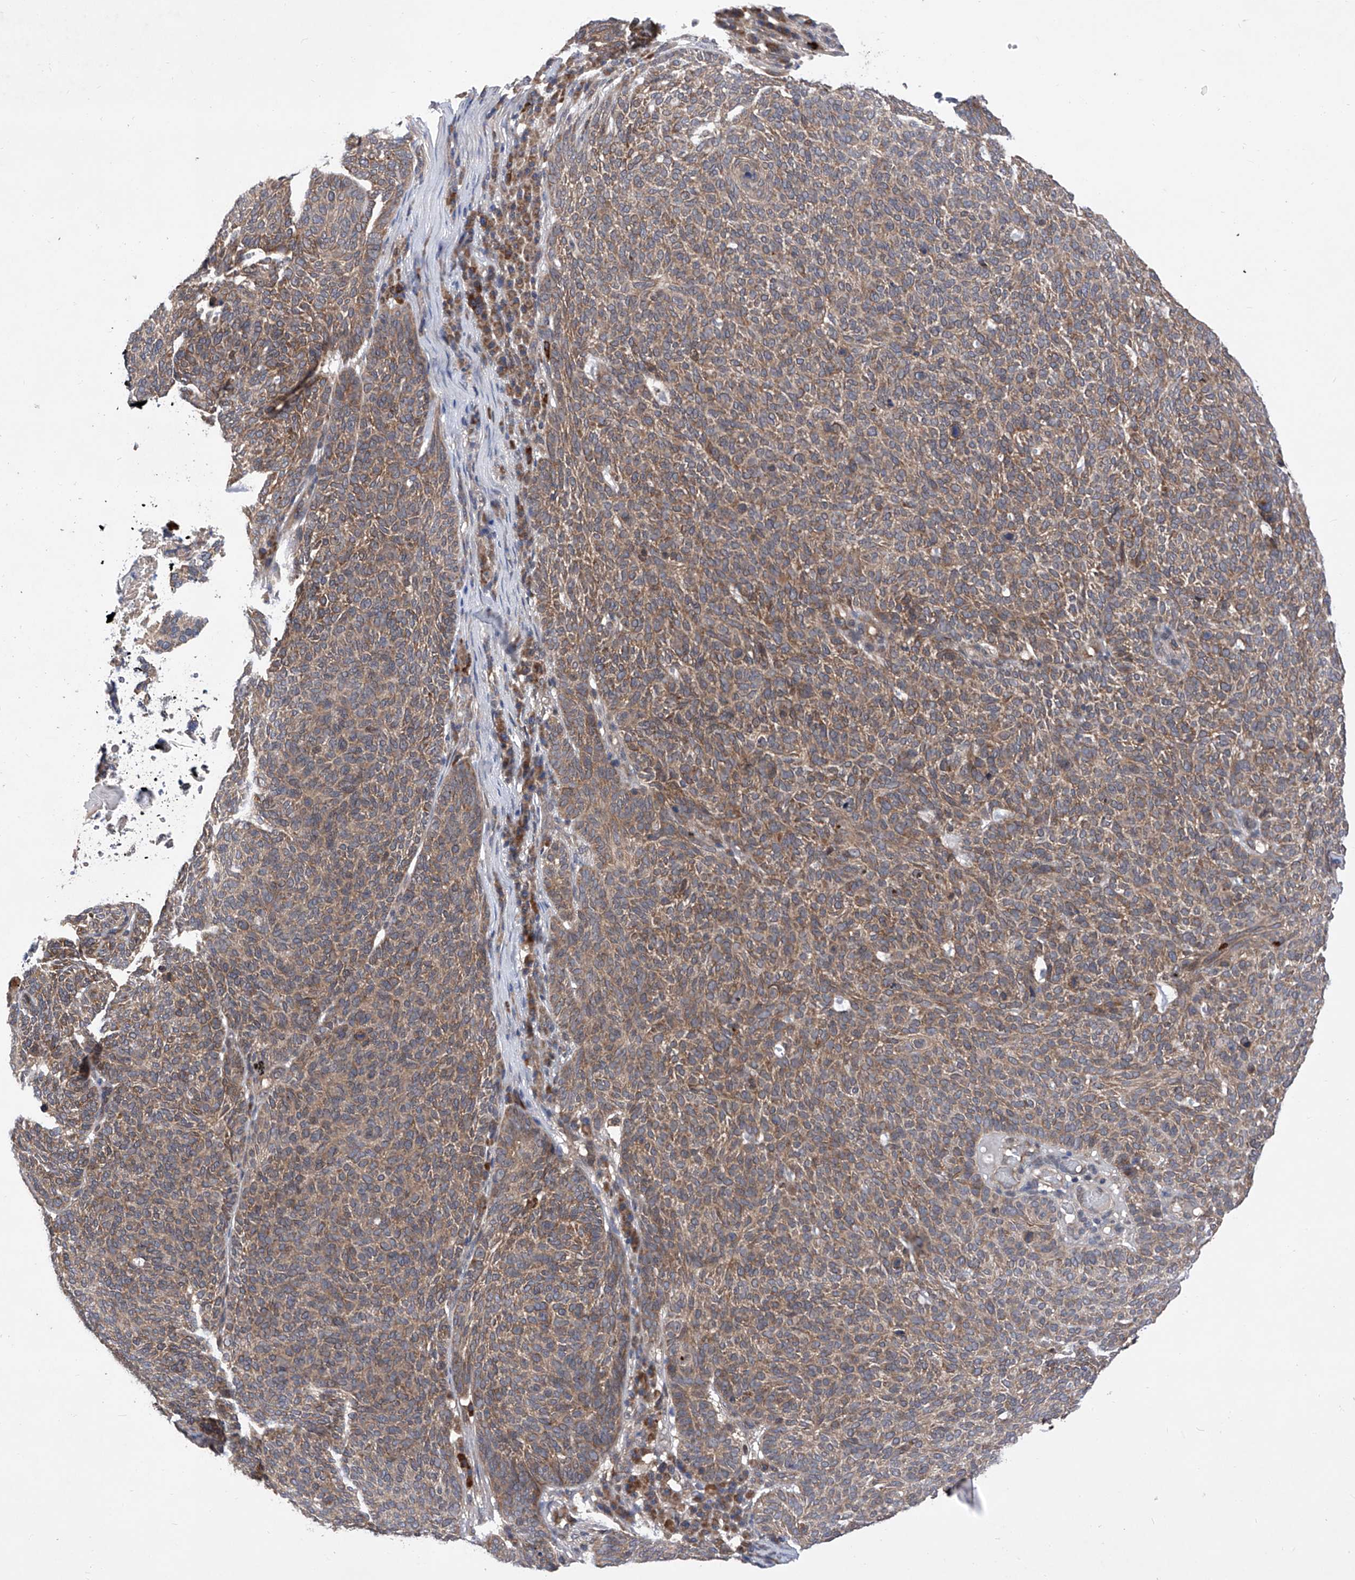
{"staining": {"intensity": "moderate", "quantity": ">75%", "location": "cytoplasmic/membranous"}, "tissue": "skin cancer", "cell_type": "Tumor cells", "image_type": "cancer", "snomed": [{"axis": "morphology", "description": "Squamous cell carcinoma, NOS"}, {"axis": "topography", "description": "Skin"}], "caption": "The image reveals staining of skin cancer, revealing moderate cytoplasmic/membranous protein positivity (brown color) within tumor cells.", "gene": "USP45", "patient": {"sex": "female", "age": 90}}